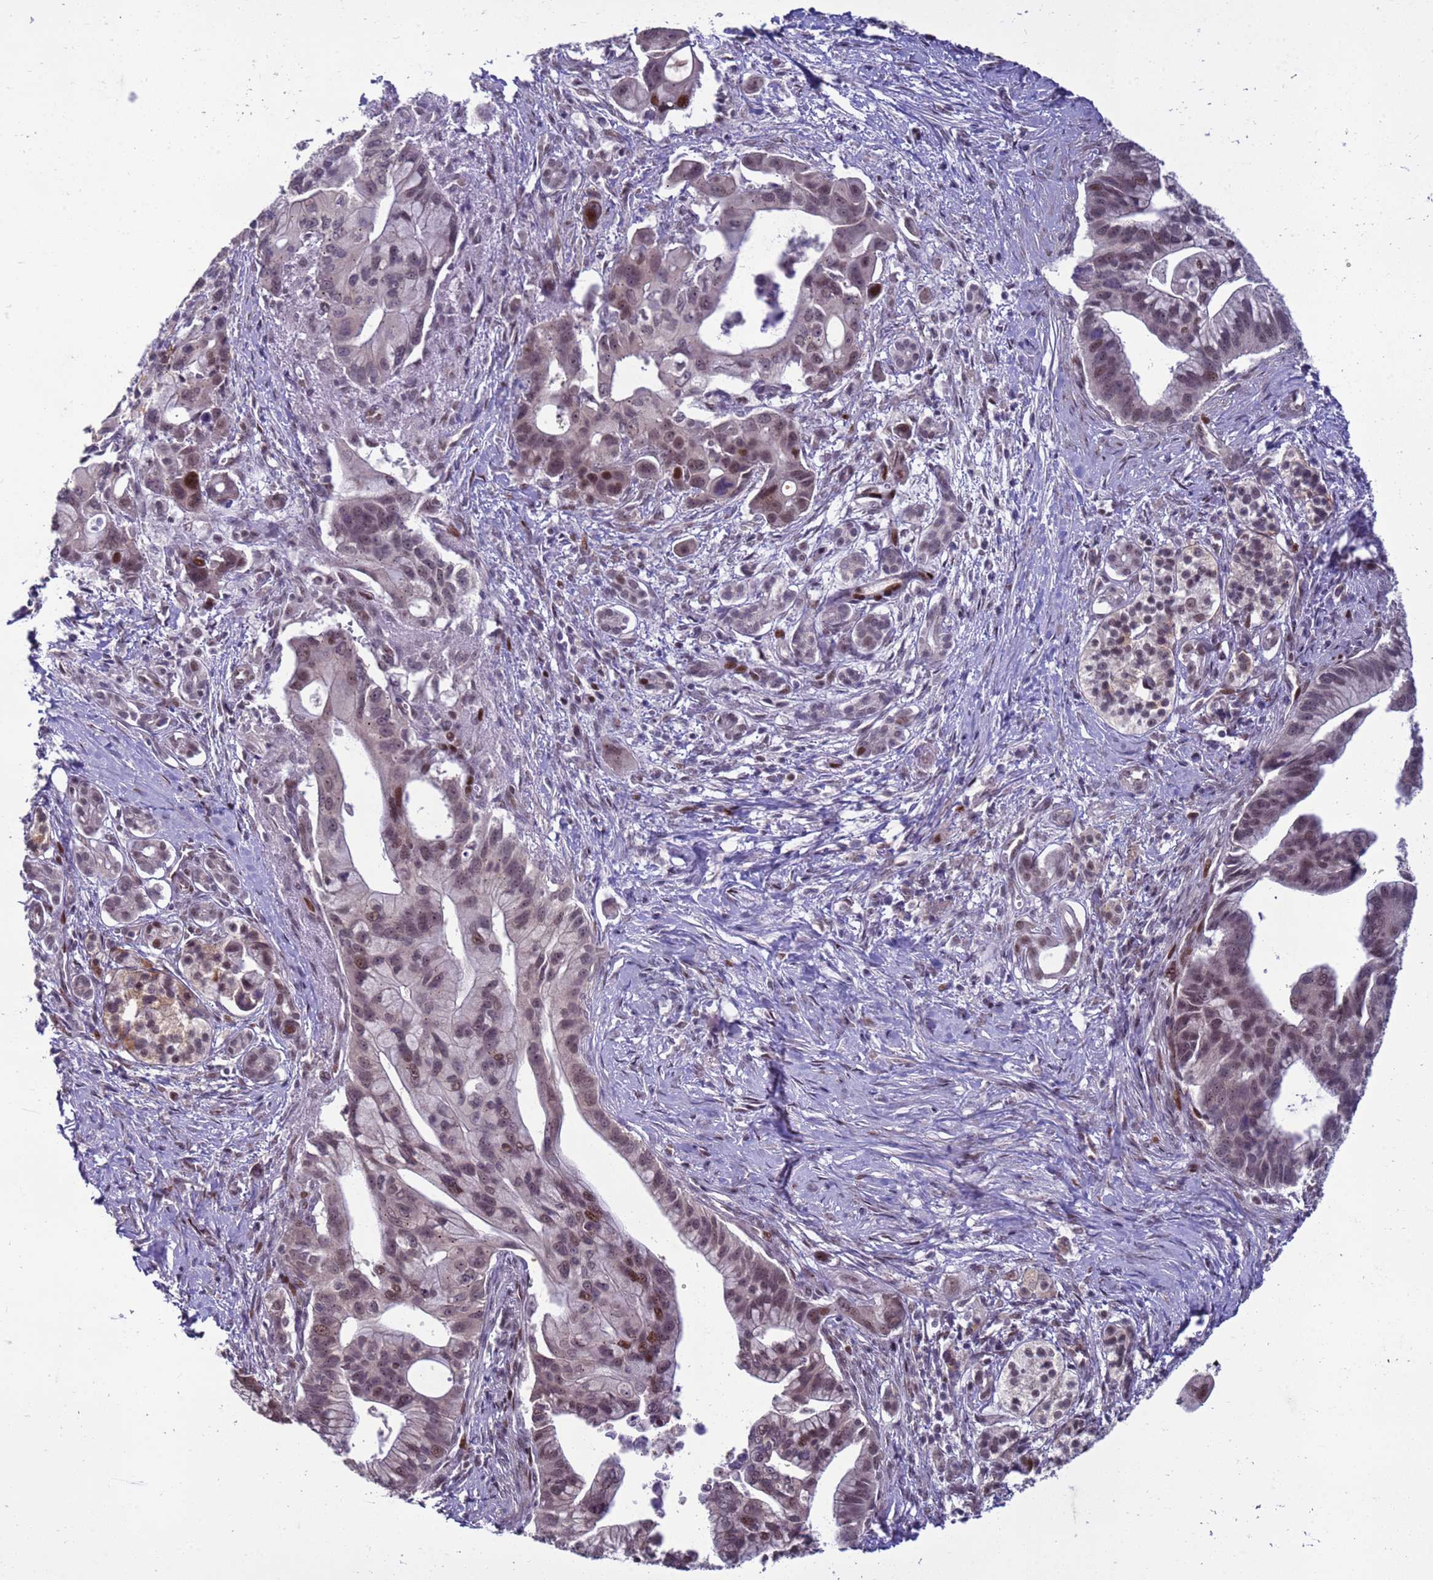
{"staining": {"intensity": "moderate", "quantity": ">75%", "location": "nuclear"}, "tissue": "pancreatic cancer", "cell_type": "Tumor cells", "image_type": "cancer", "snomed": [{"axis": "morphology", "description": "Adenocarcinoma, NOS"}, {"axis": "topography", "description": "Pancreas"}], "caption": "Immunohistochemistry (IHC) staining of pancreatic cancer, which shows medium levels of moderate nuclear staining in approximately >75% of tumor cells indicating moderate nuclear protein staining. The staining was performed using DAB (brown) for protein detection and nuclei were counterstained in hematoxylin (blue).", "gene": "SHC3", "patient": {"sex": "male", "age": 68}}